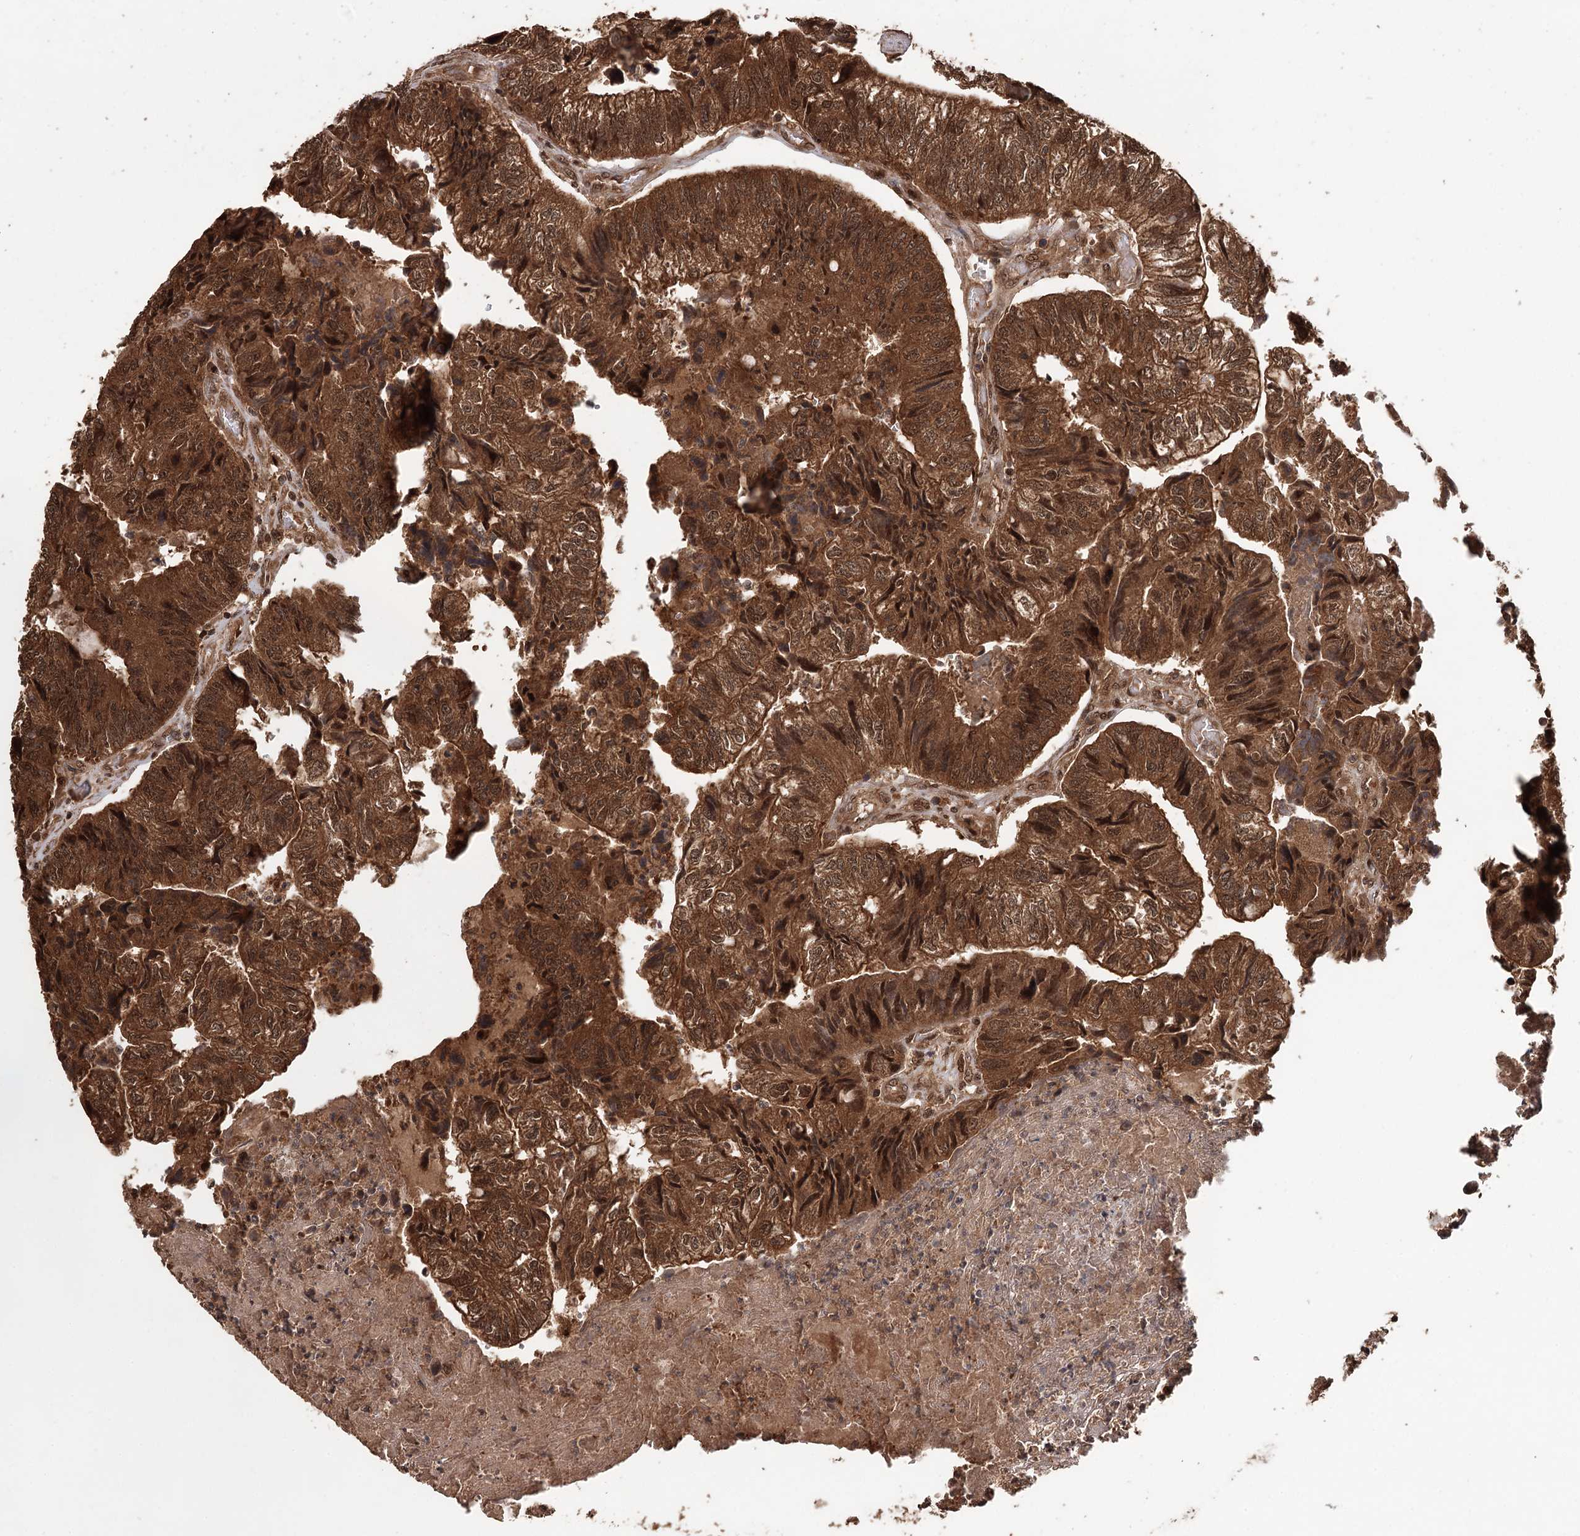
{"staining": {"intensity": "strong", "quantity": ">75%", "location": "cytoplasmic/membranous,nuclear"}, "tissue": "colorectal cancer", "cell_type": "Tumor cells", "image_type": "cancer", "snomed": [{"axis": "morphology", "description": "Adenocarcinoma, NOS"}, {"axis": "topography", "description": "Colon"}], "caption": "Colorectal adenocarcinoma was stained to show a protein in brown. There is high levels of strong cytoplasmic/membranous and nuclear positivity in about >75% of tumor cells.", "gene": "N6AMT1", "patient": {"sex": "female", "age": 67}}